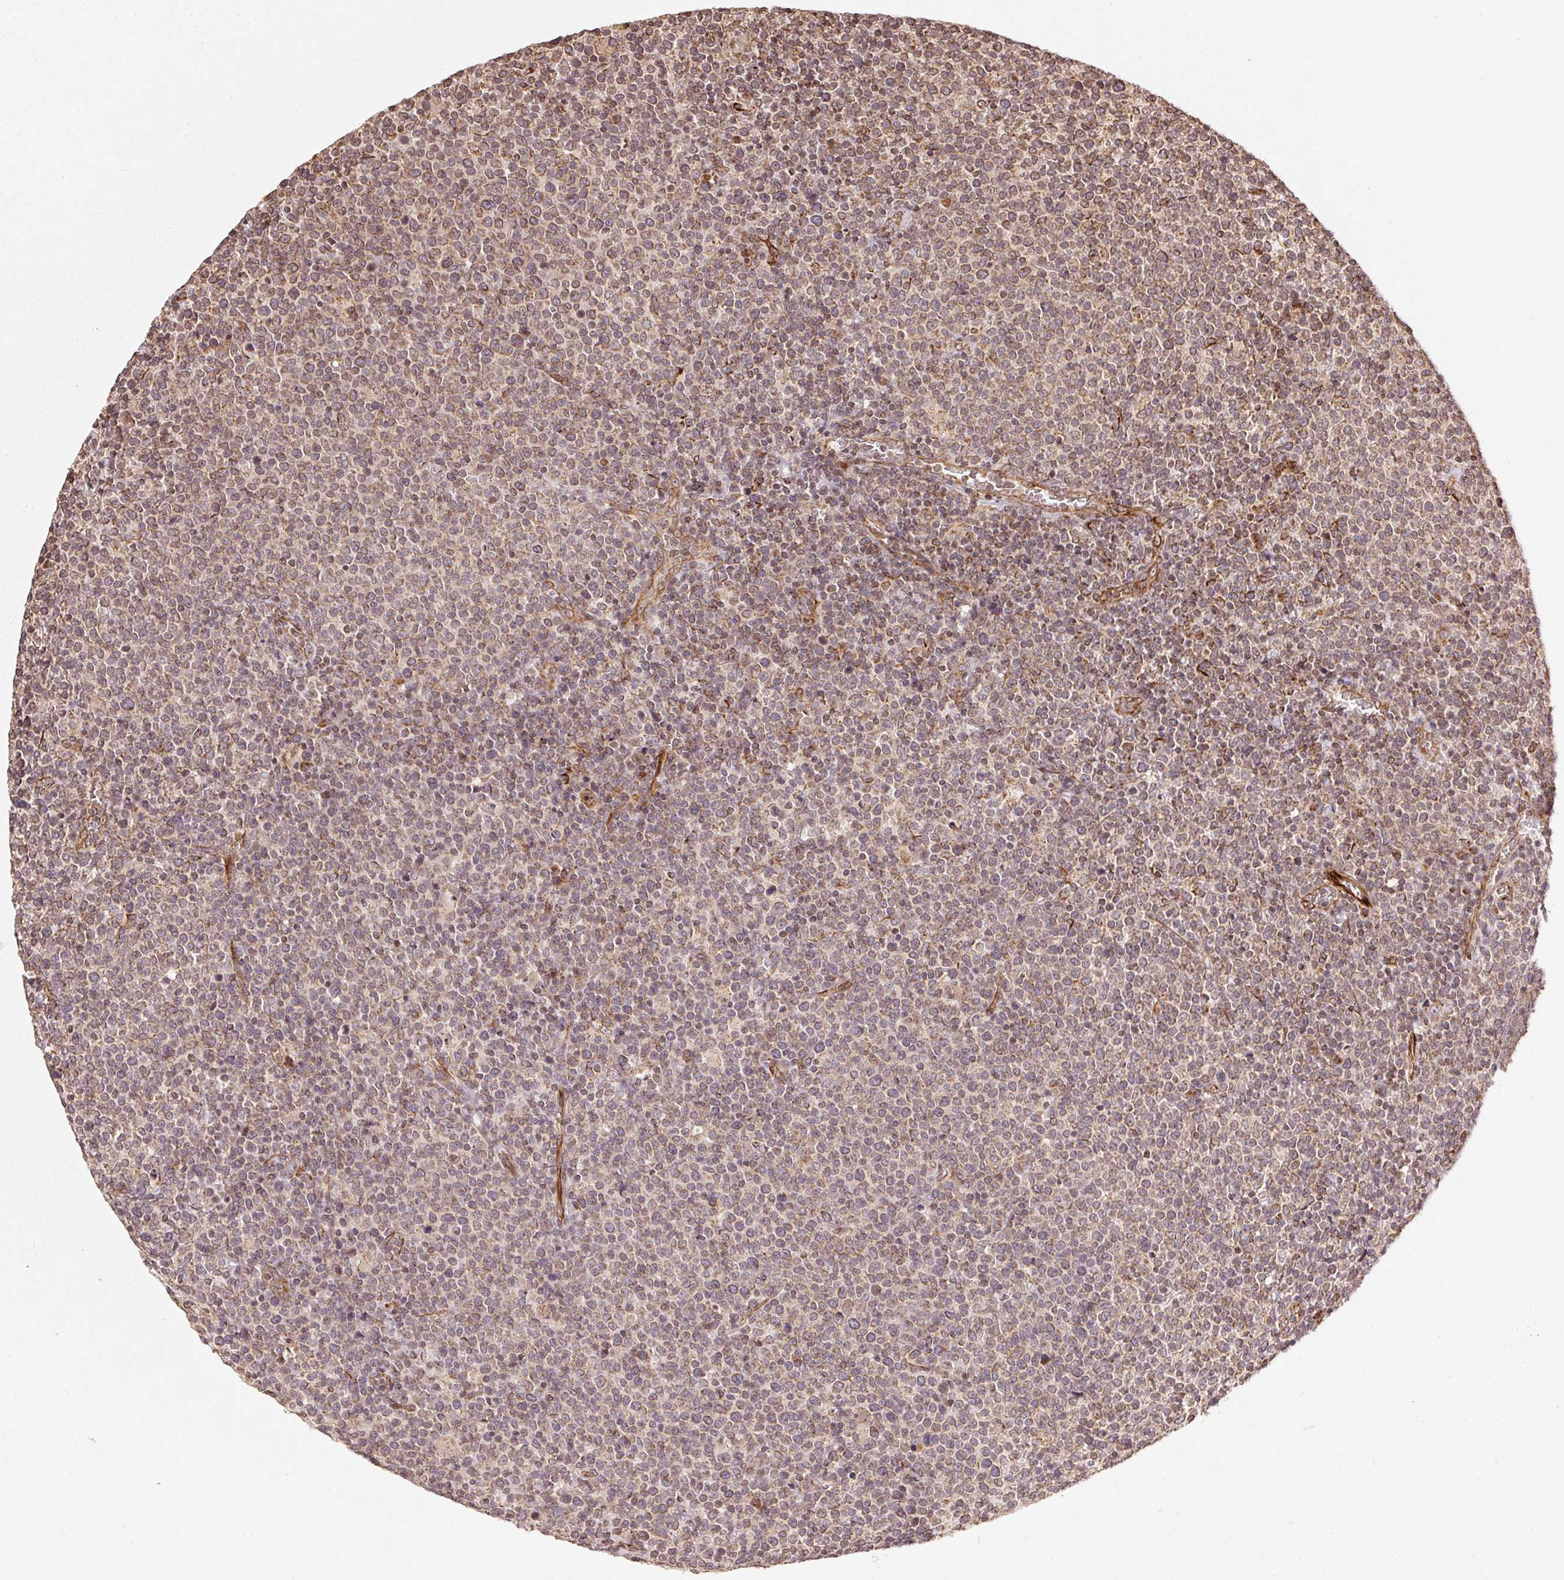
{"staining": {"intensity": "weak", "quantity": "25%-75%", "location": "cytoplasmic/membranous"}, "tissue": "lymphoma", "cell_type": "Tumor cells", "image_type": "cancer", "snomed": [{"axis": "morphology", "description": "Malignant lymphoma, non-Hodgkin's type, High grade"}, {"axis": "topography", "description": "Lymph node"}], "caption": "Immunohistochemical staining of human malignant lymphoma, non-Hodgkin's type (high-grade) exhibits low levels of weak cytoplasmic/membranous positivity in about 25%-75% of tumor cells.", "gene": "SPRED2", "patient": {"sex": "male", "age": 61}}